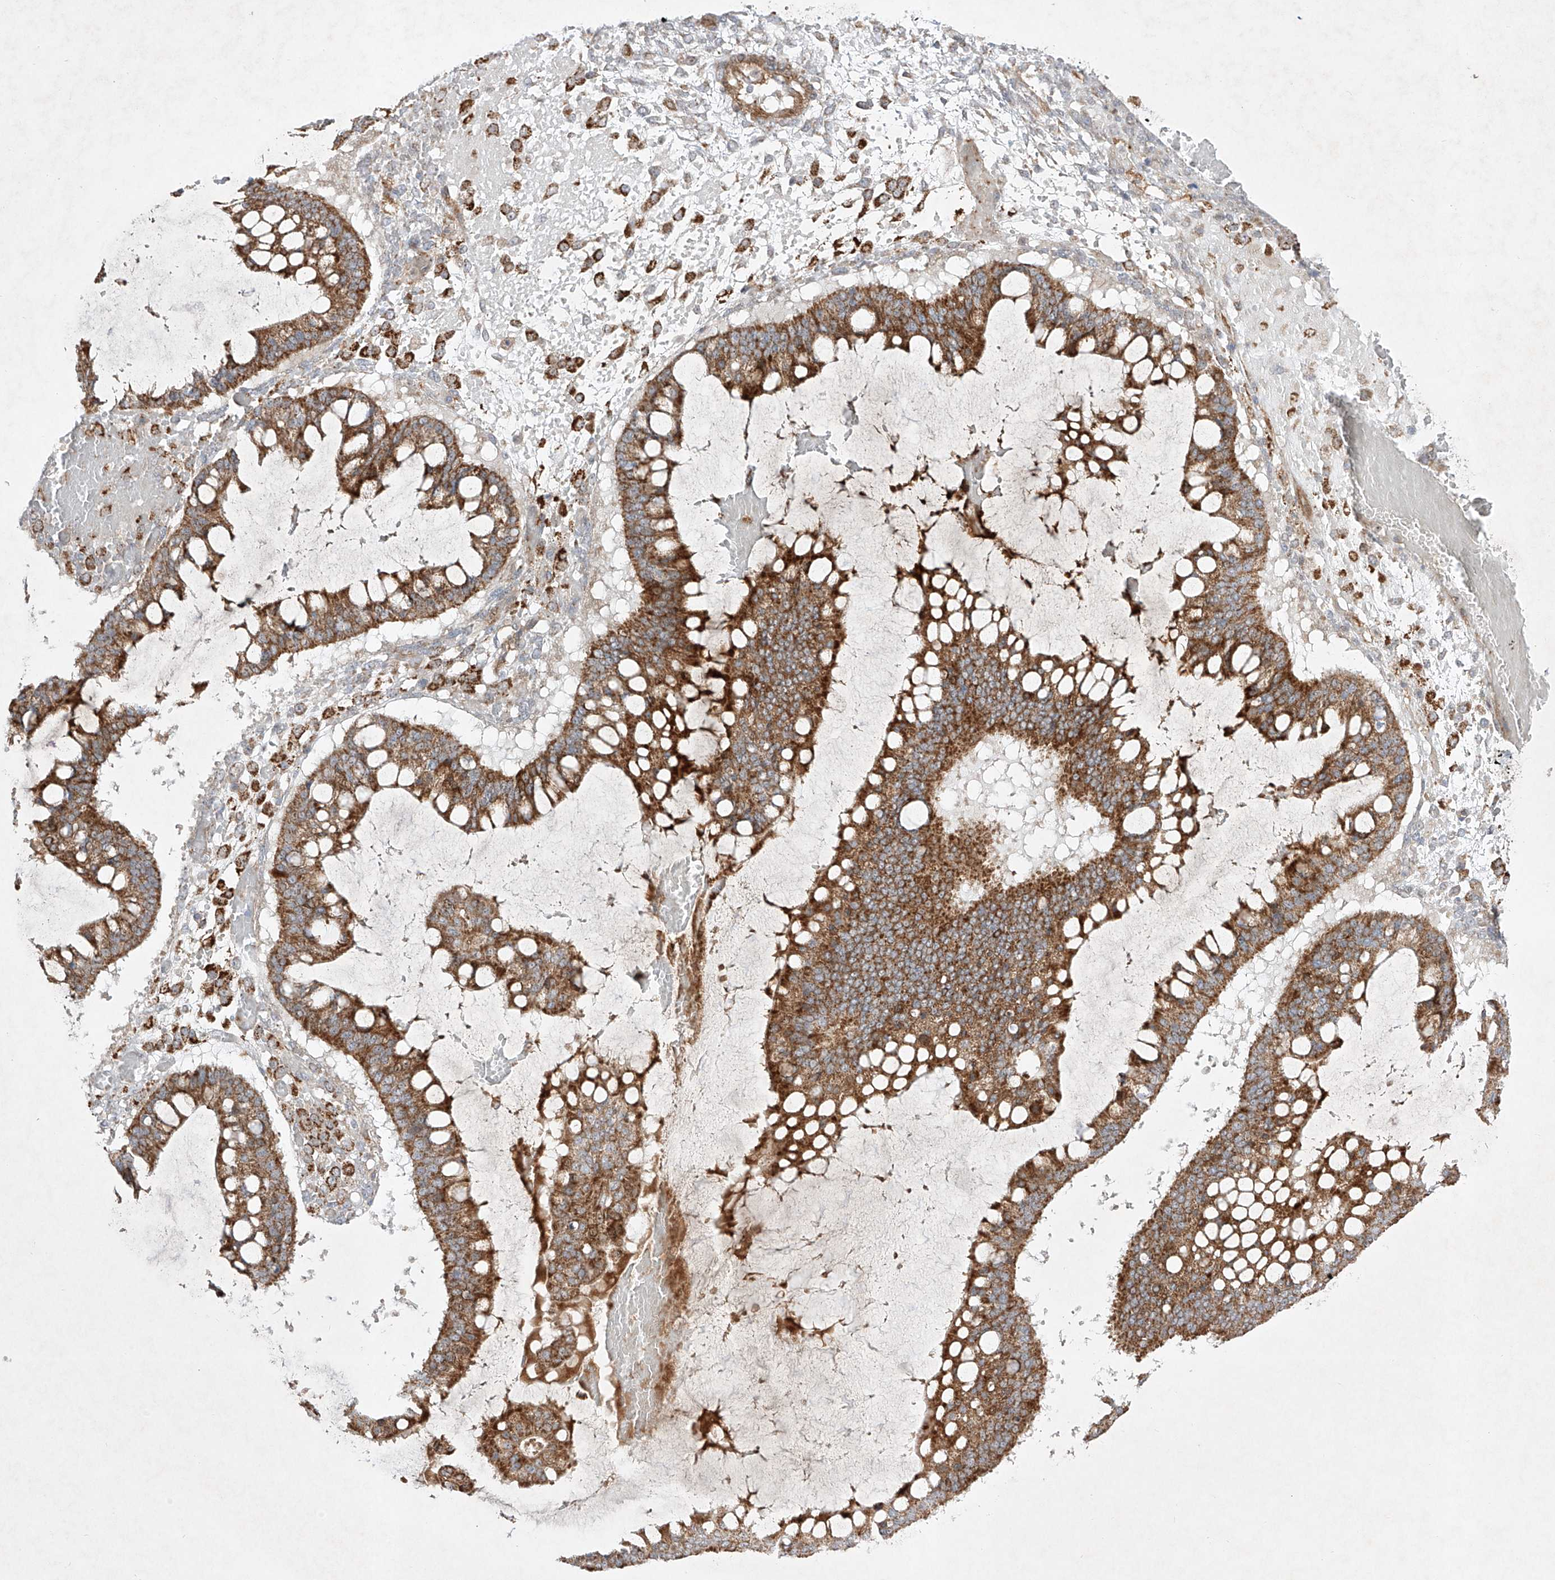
{"staining": {"intensity": "moderate", "quantity": ">75%", "location": "cytoplasmic/membranous"}, "tissue": "ovarian cancer", "cell_type": "Tumor cells", "image_type": "cancer", "snomed": [{"axis": "morphology", "description": "Cystadenocarcinoma, mucinous, NOS"}, {"axis": "topography", "description": "Ovary"}], "caption": "Protein staining displays moderate cytoplasmic/membranous expression in approximately >75% of tumor cells in ovarian mucinous cystadenocarcinoma. Nuclei are stained in blue.", "gene": "KDM1B", "patient": {"sex": "female", "age": 73}}